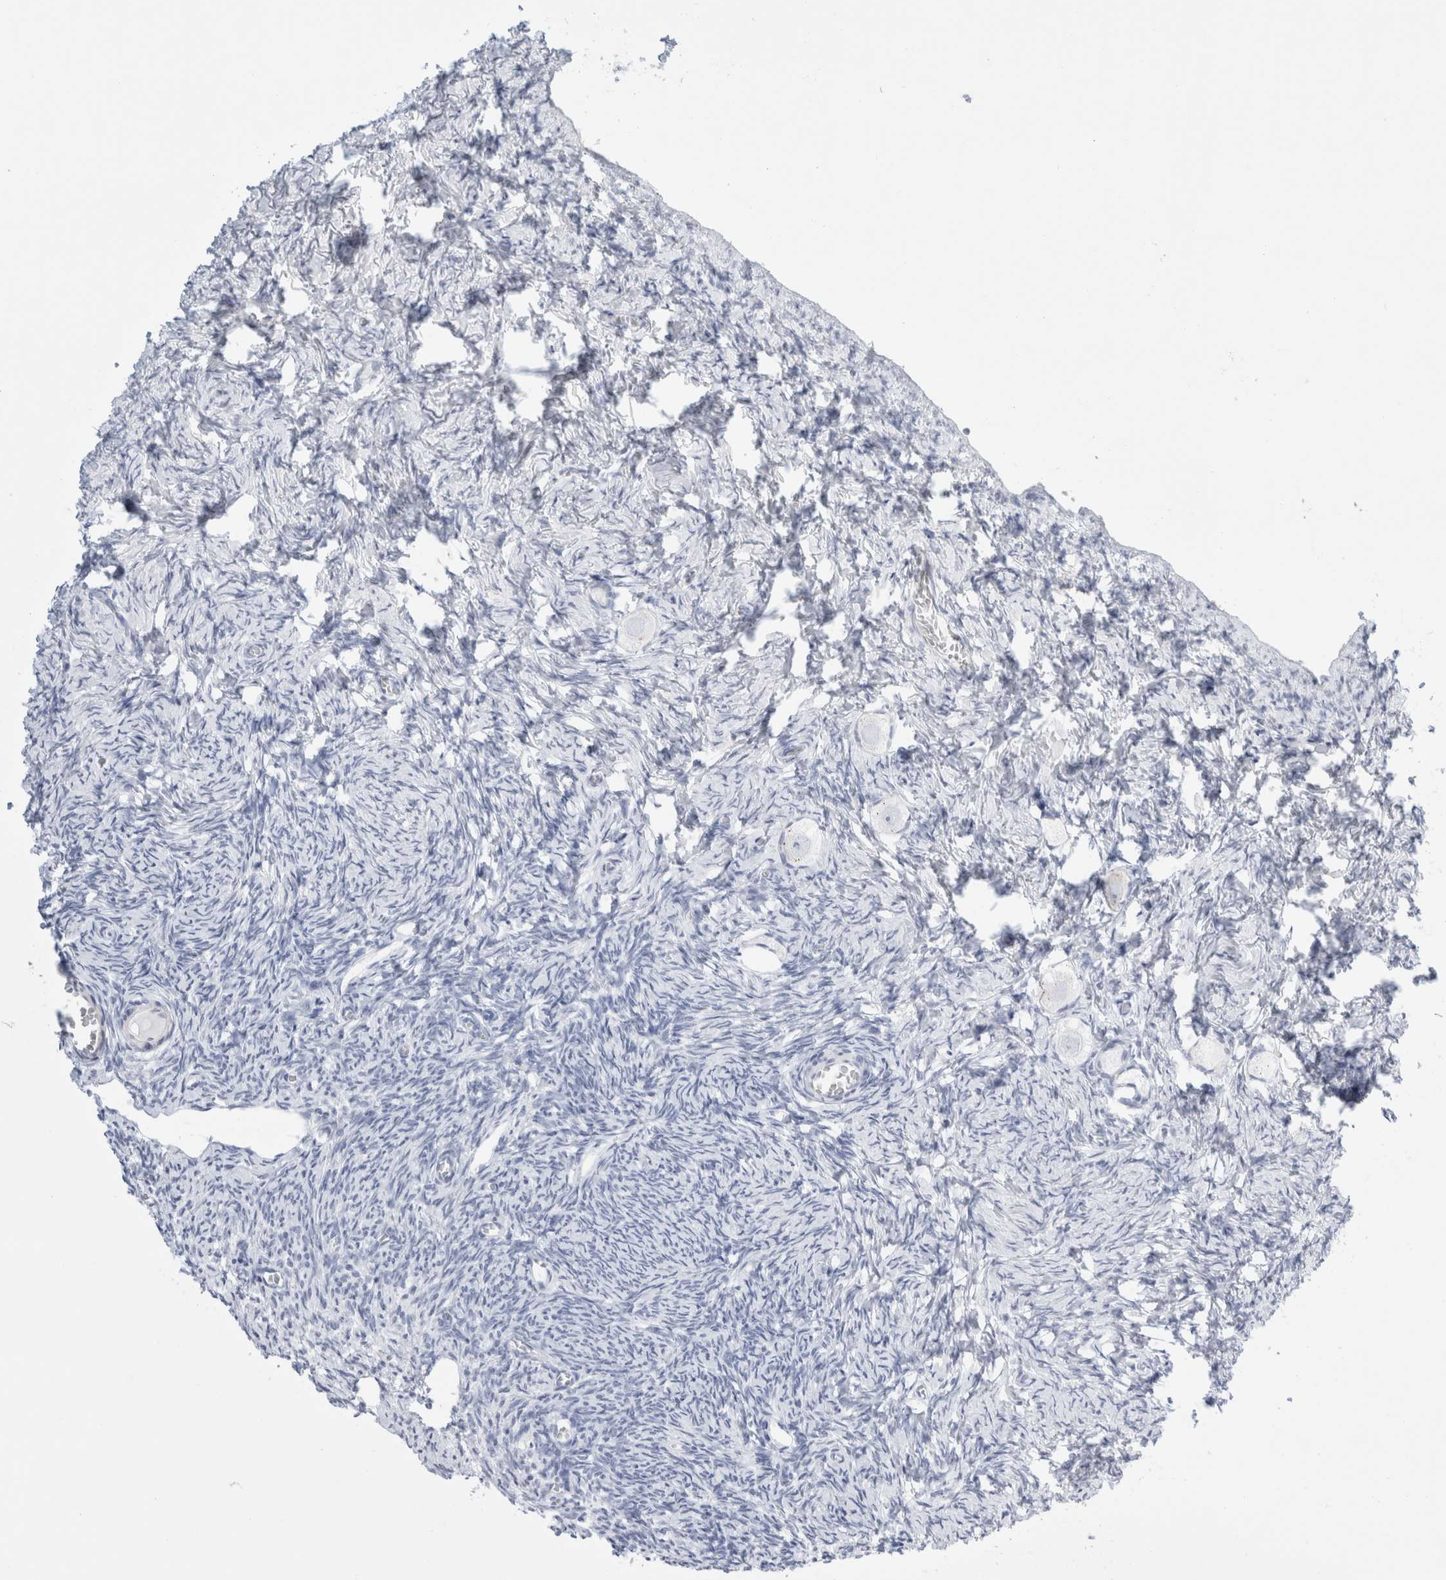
{"staining": {"intensity": "negative", "quantity": "none", "location": "none"}, "tissue": "ovary", "cell_type": "Follicle cells", "image_type": "normal", "snomed": [{"axis": "morphology", "description": "Normal tissue, NOS"}, {"axis": "topography", "description": "Ovary"}], "caption": "This is an immunohistochemistry (IHC) micrograph of unremarkable ovary. There is no staining in follicle cells.", "gene": "MUC15", "patient": {"sex": "female", "age": 27}}